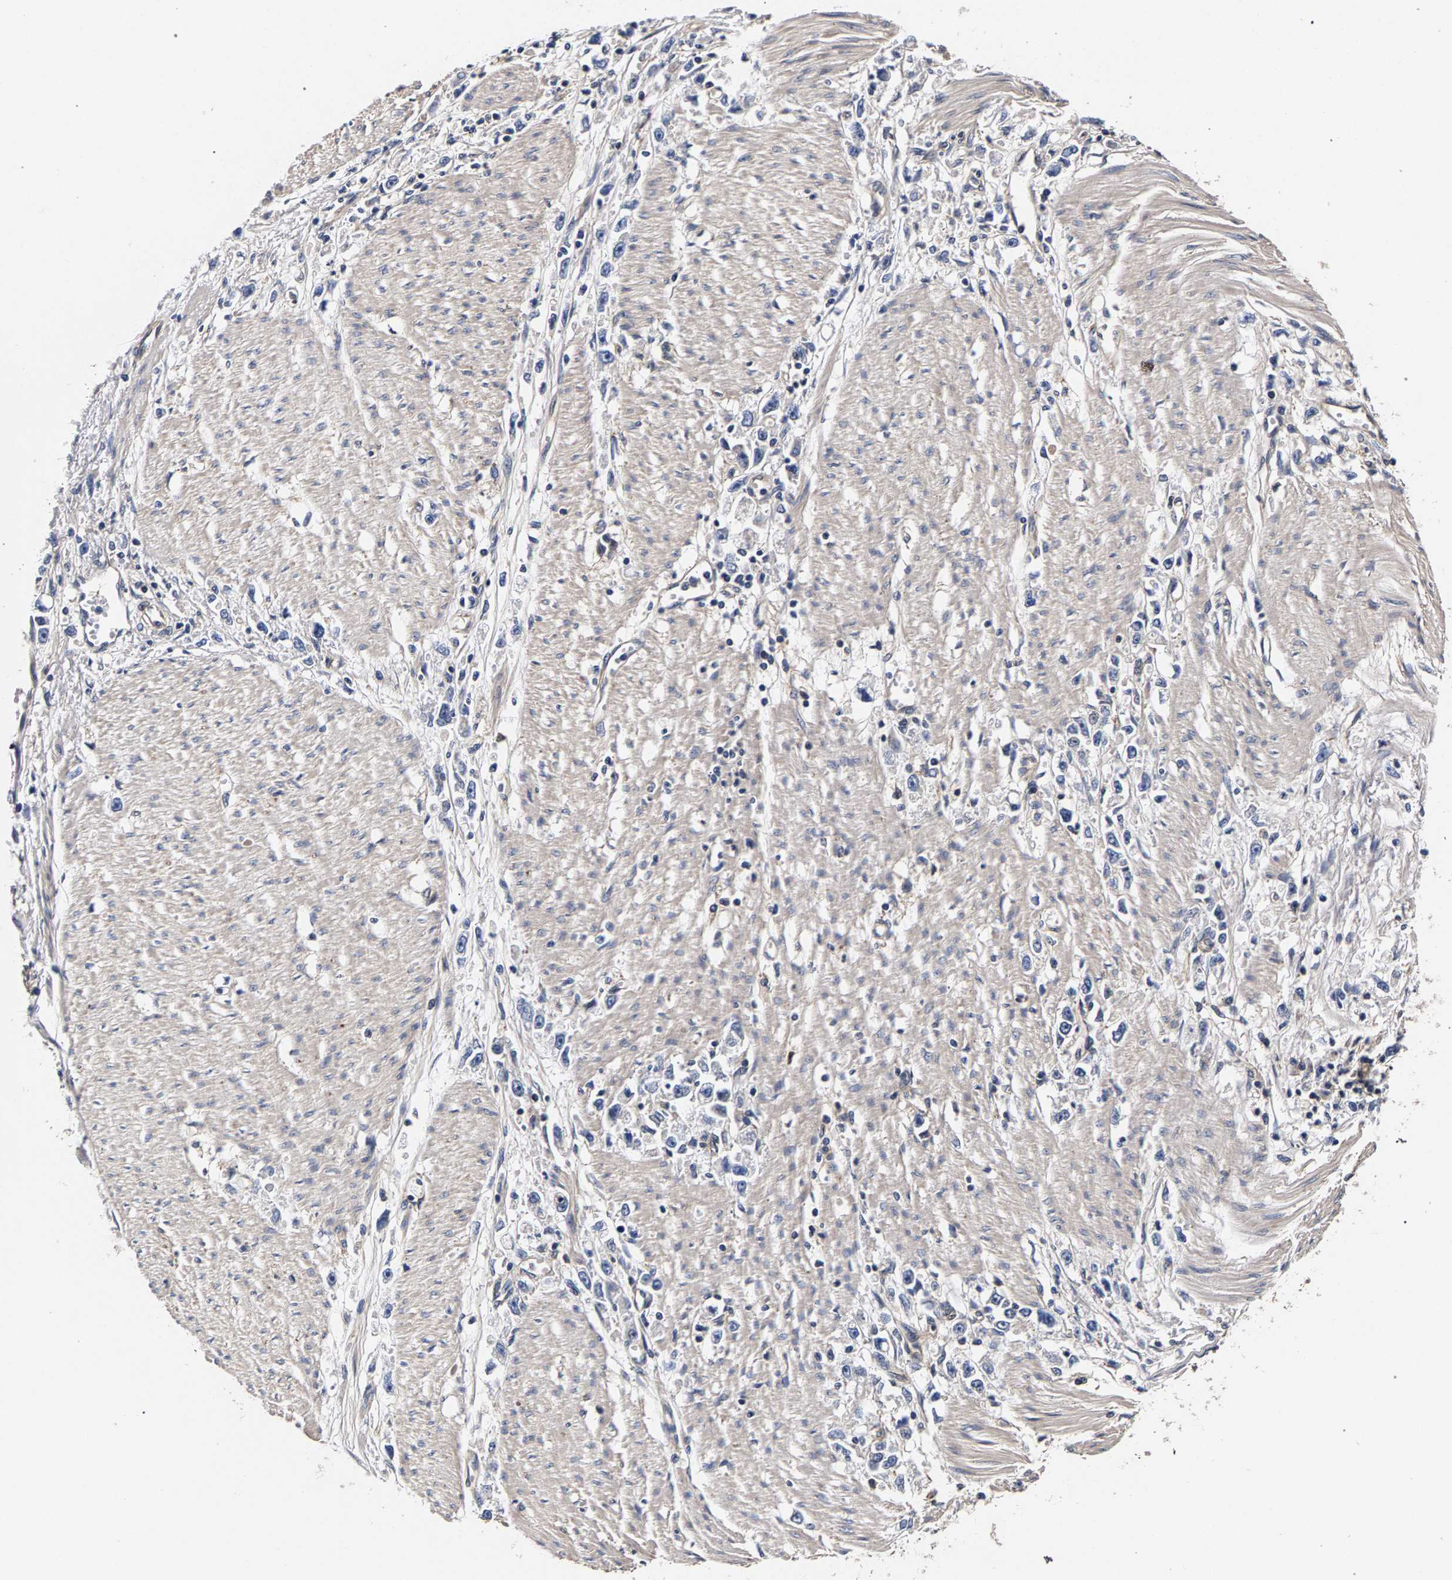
{"staining": {"intensity": "negative", "quantity": "none", "location": "none"}, "tissue": "stomach cancer", "cell_type": "Tumor cells", "image_type": "cancer", "snomed": [{"axis": "morphology", "description": "Adenocarcinoma, NOS"}, {"axis": "topography", "description": "Stomach"}], "caption": "There is no significant expression in tumor cells of adenocarcinoma (stomach).", "gene": "MARCHF7", "patient": {"sex": "female", "age": 59}}